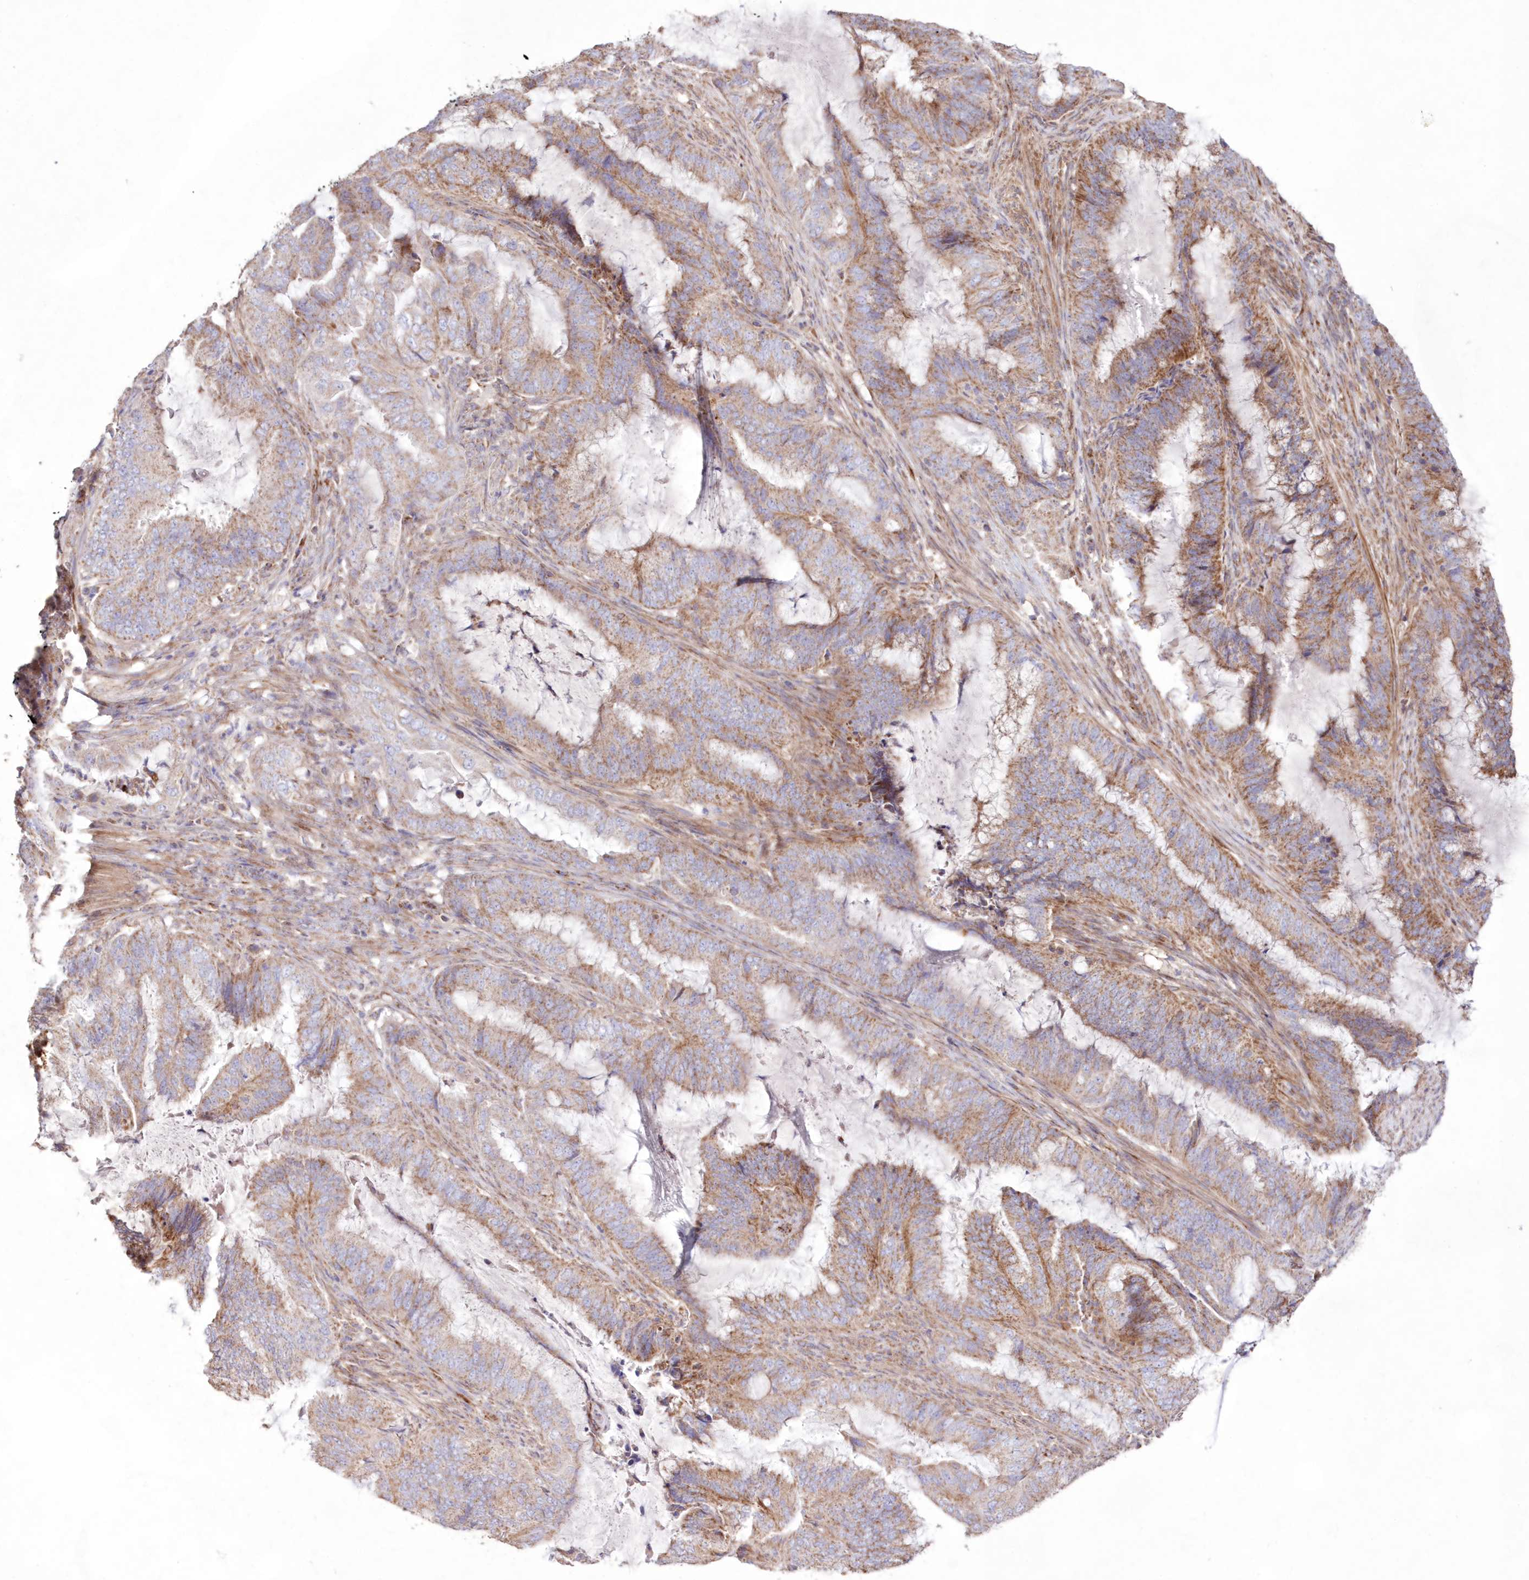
{"staining": {"intensity": "moderate", "quantity": "25%-75%", "location": "cytoplasmic/membranous"}, "tissue": "endometrial cancer", "cell_type": "Tumor cells", "image_type": "cancer", "snomed": [{"axis": "morphology", "description": "Adenocarcinoma, NOS"}, {"axis": "topography", "description": "Endometrium"}], "caption": "DAB (3,3'-diaminobenzidine) immunohistochemical staining of endometrial cancer exhibits moderate cytoplasmic/membranous protein positivity in about 25%-75% of tumor cells.", "gene": "HADHB", "patient": {"sex": "female", "age": 51}}